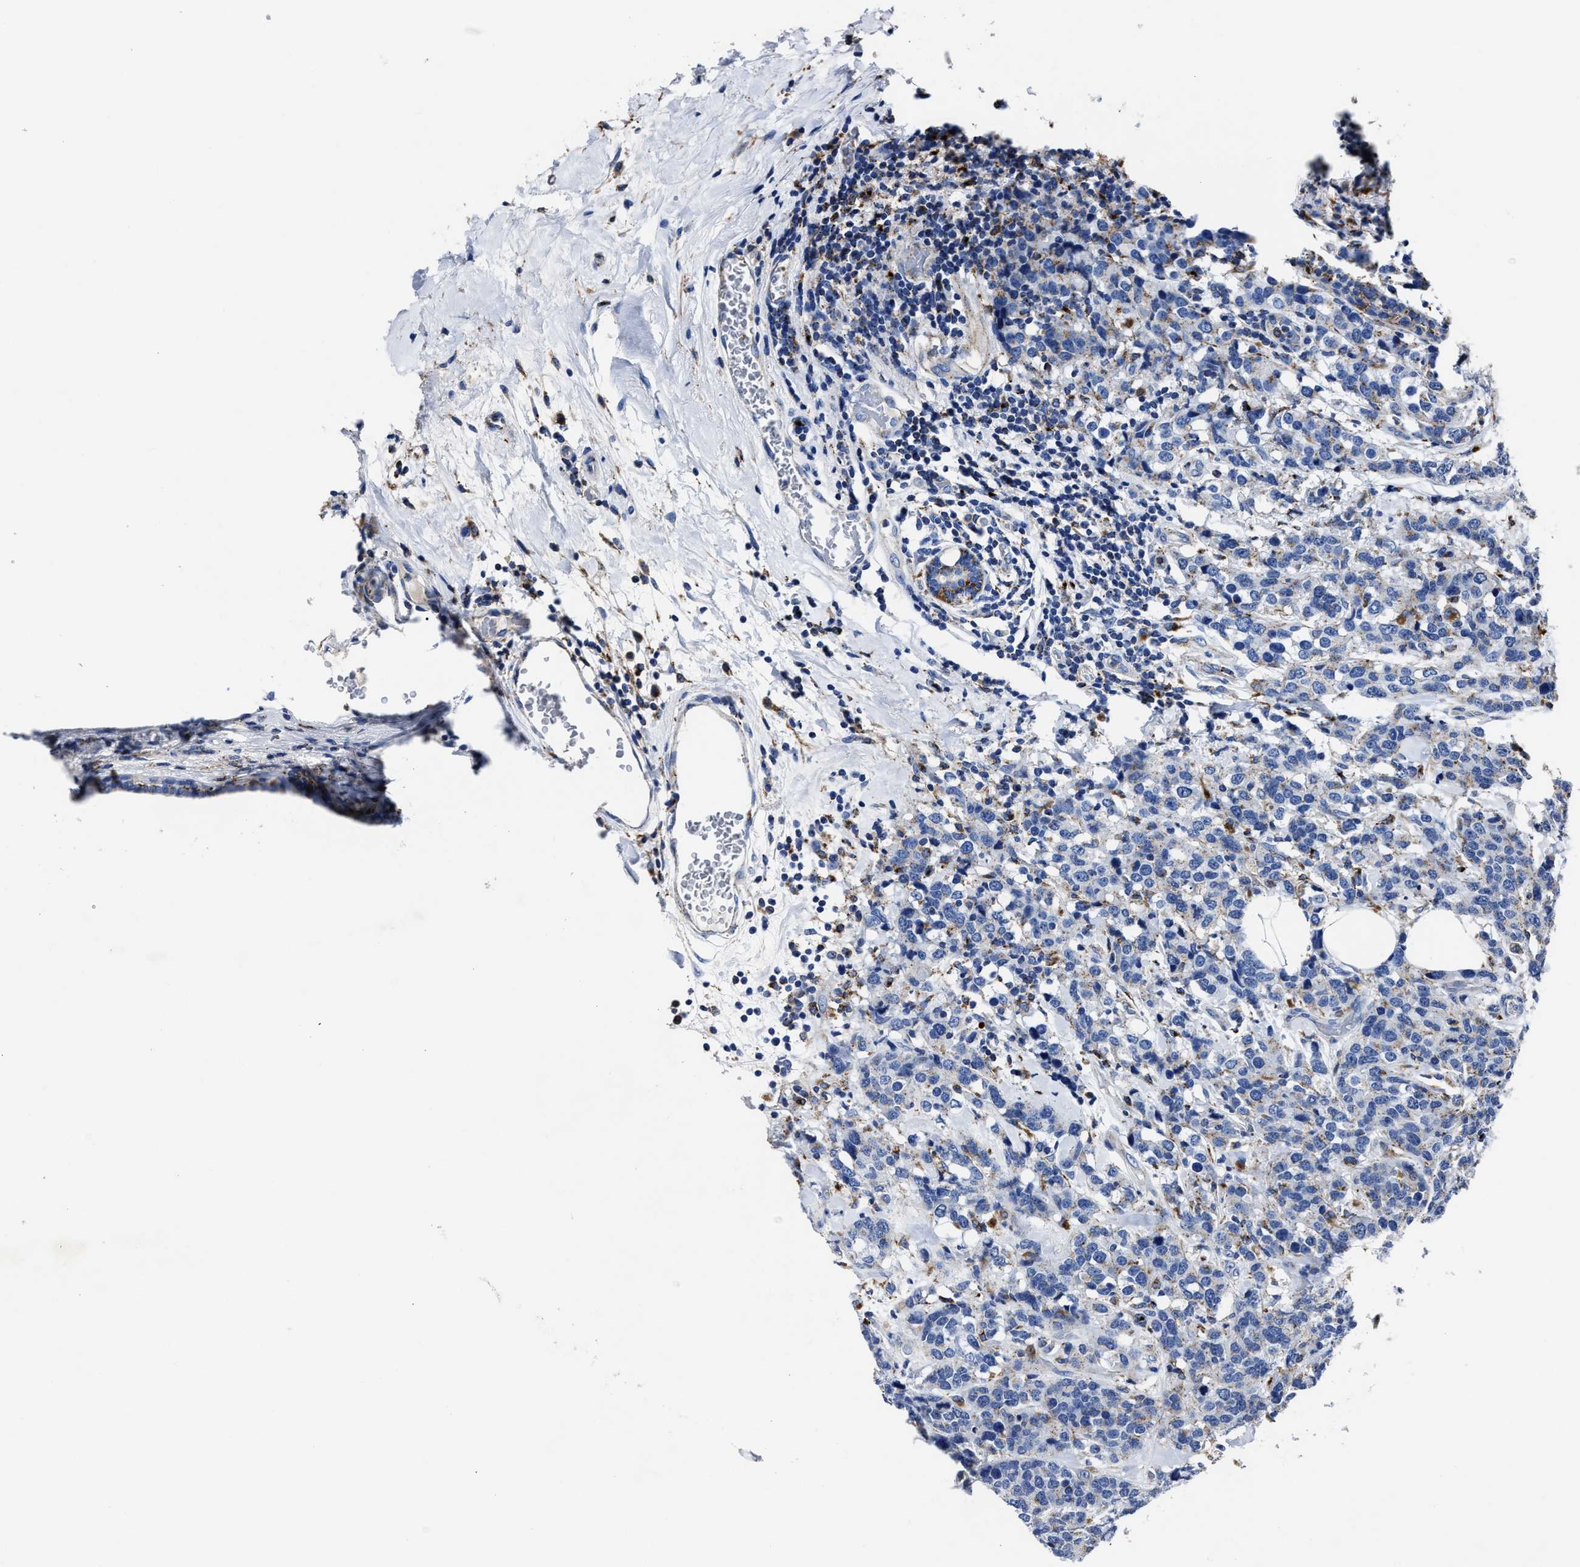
{"staining": {"intensity": "weak", "quantity": ">75%", "location": "cytoplasmic/membranous"}, "tissue": "breast cancer", "cell_type": "Tumor cells", "image_type": "cancer", "snomed": [{"axis": "morphology", "description": "Lobular carcinoma"}, {"axis": "topography", "description": "Breast"}], "caption": "Immunohistochemistry (IHC) (DAB) staining of human breast lobular carcinoma demonstrates weak cytoplasmic/membranous protein staining in approximately >75% of tumor cells. The staining is performed using DAB brown chromogen to label protein expression. The nuclei are counter-stained blue using hematoxylin.", "gene": "LAMTOR4", "patient": {"sex": "female", "age": 59}}